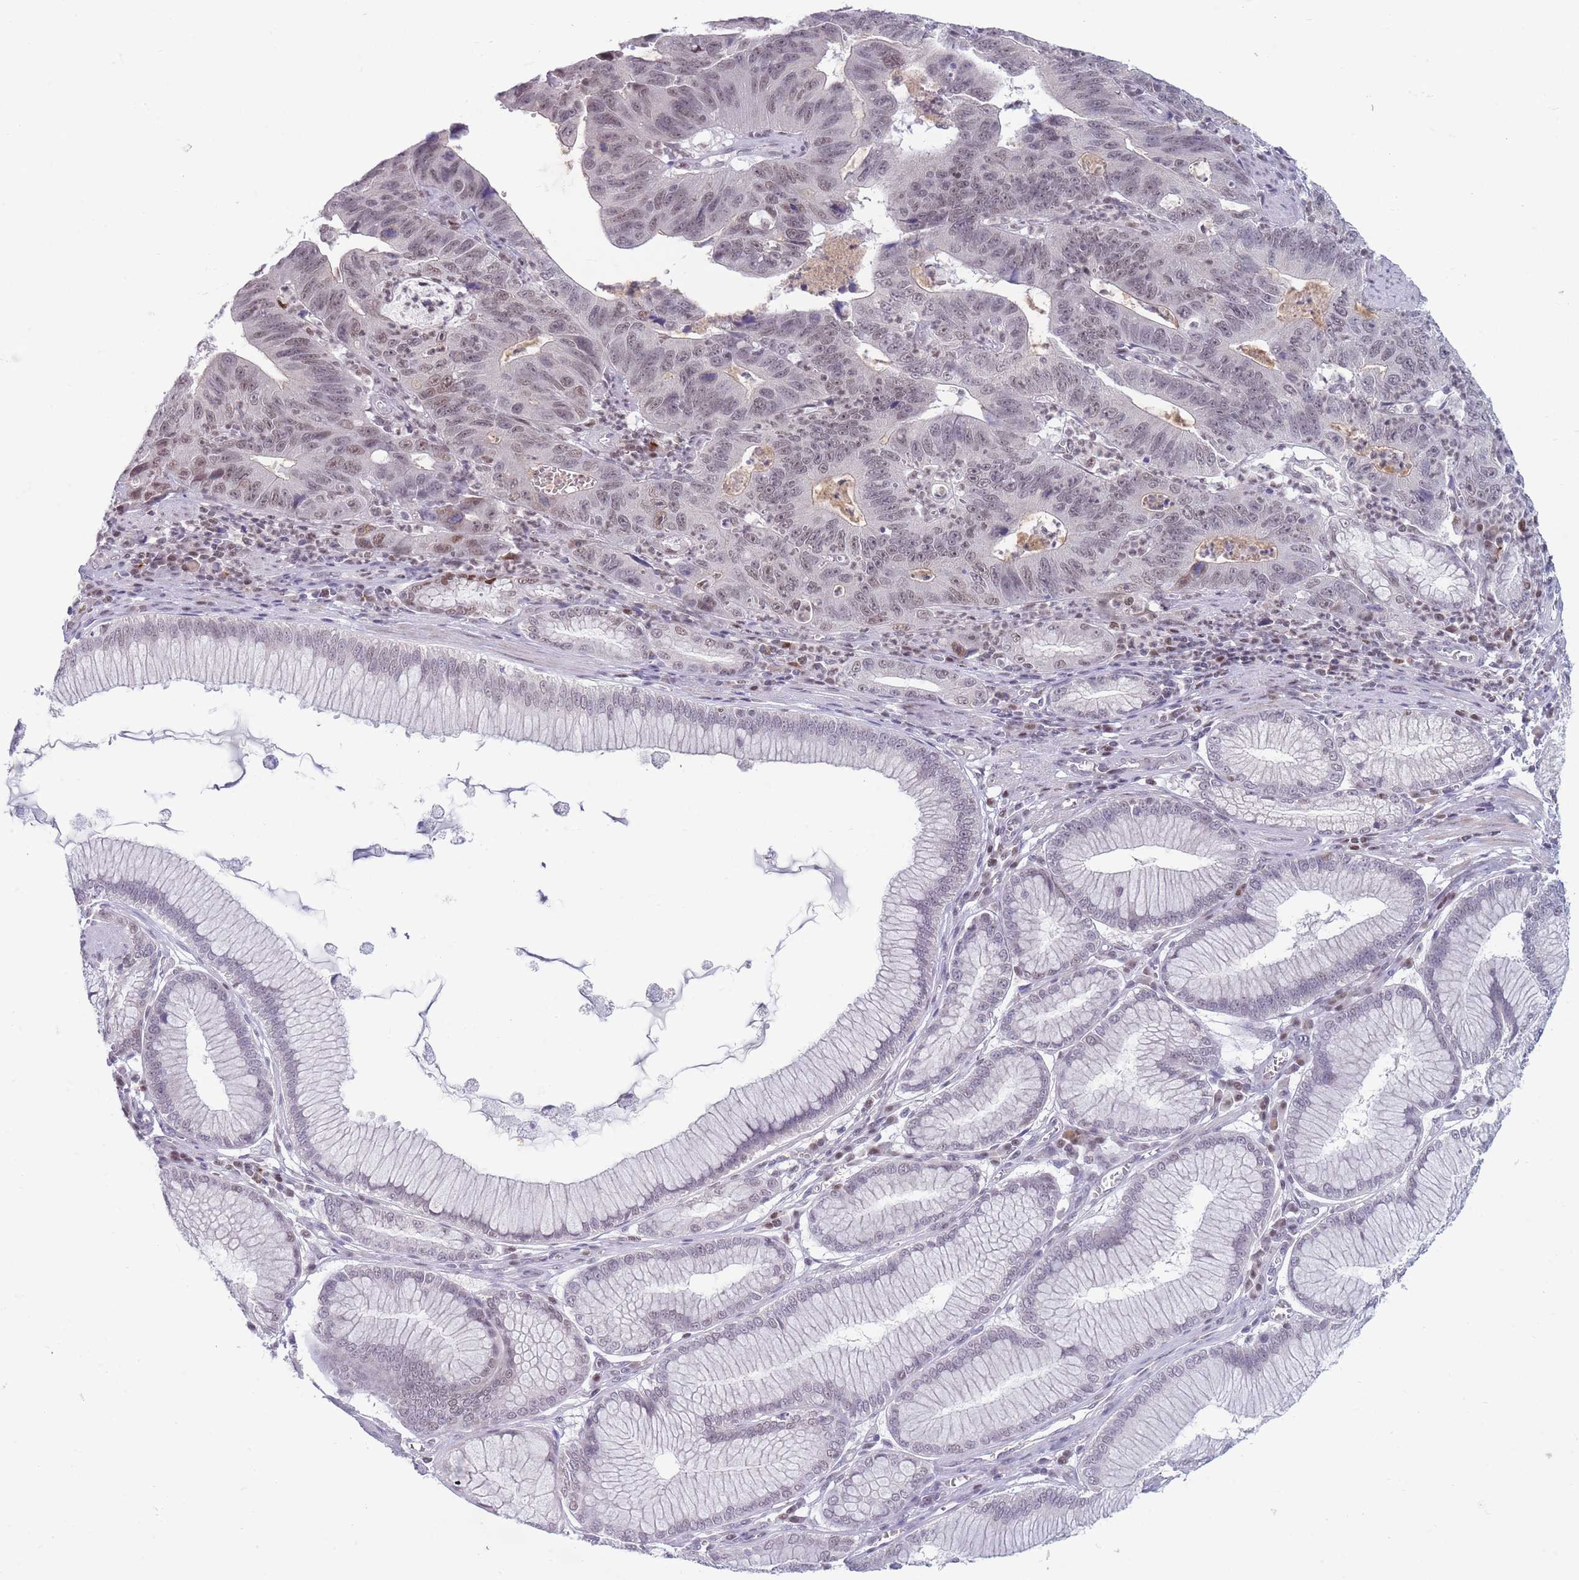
{"staining": {"intensity": "weak", "quantity": "<25%", "location": "nuclear"}, "tissue": "stomach cancer", "cell_type": "Tumor cells", "image_type": "cancer", "snomed": [{"axis": "morphology", "description": "Adenocarcinoma, NOS"}, {"axis": "topography", "description": "Stomach"}], "caption": "Immunohistochemical staining of stomach adenocarcinoma demonstrates no significant staining in tumor cells. (DAB immunohistochemistry (IHC), high magnification).", "gene": "ARID3B", "patient": {"sex": "male", "age": 59}}